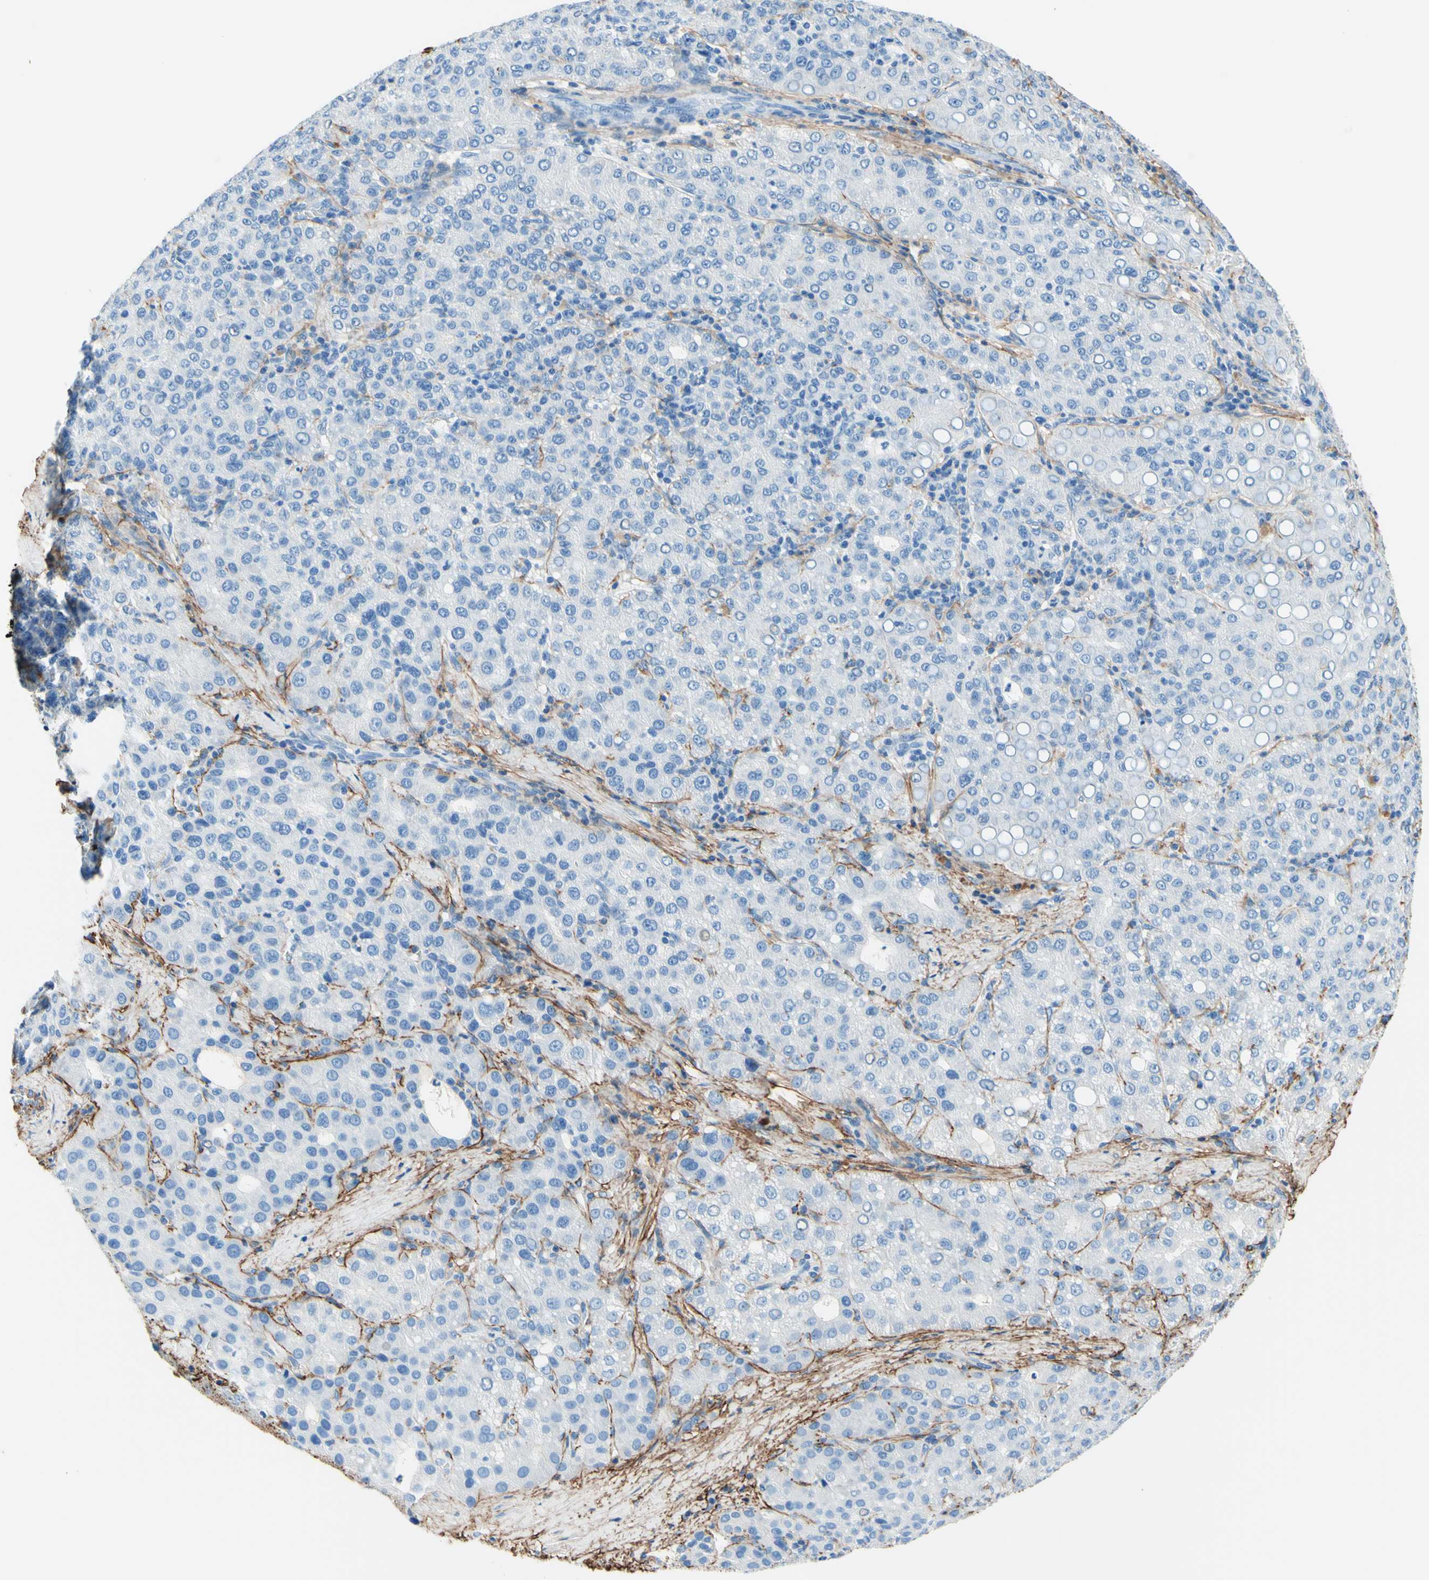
{"staining": {"intensity": "negative", "quantity": "none", "location": "none"}, "tissue": "liver cancer", "cell_type": "Tumor cells", "image_type": "cancer", "snomed": [{"axis": "morphology", "description": "Carcinoma, Hepatocellular, NOS"}, {"axis": "topography", "description": "Liver"}], "caption": "Immunohistochemical staining of liver hepatocellular carcinoma displays no significant positivity in tumor cells.", "gene": "MFAP5", "patient": {"sex": "male", "age": 65}}